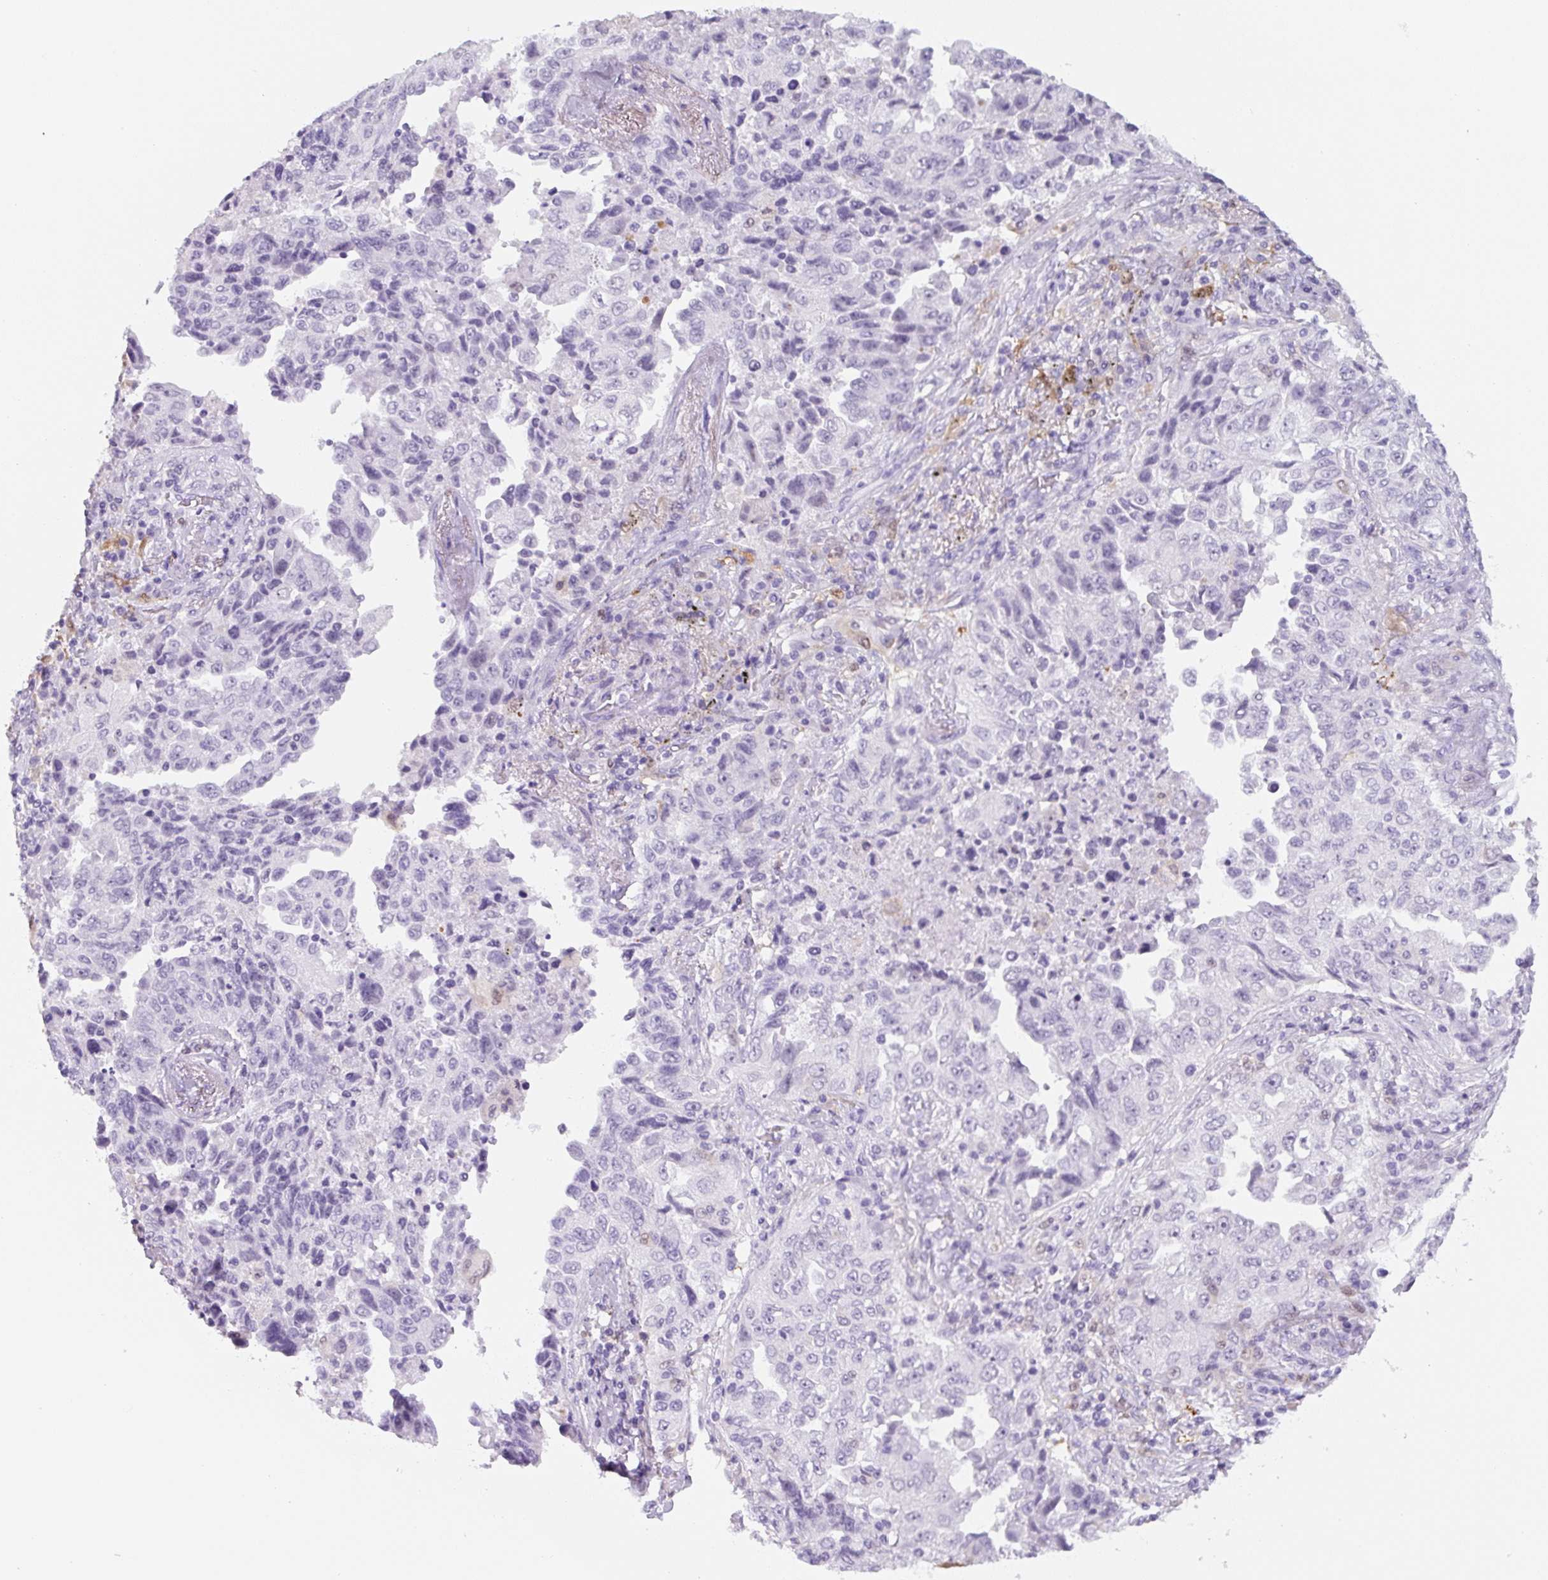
{"staining": {"intensity": "negative", "quantity": "none", "location": "none"}, "tissue": "lung cancer", "cell_type": "Tumor cells", "image_type": "cancer", "snomed": [{"axis": "morphology", "description": "Adenocarcinoma, NOS"}, {"axis": "topography", "description": "Lung"}], "caption": "This is an immunohistochemistry (IHC) micrograph of lung cancer. There is no staining in tumor cells.", "gene": "TNFRSF8", "patient": {"sex": "female", "age": 51}}